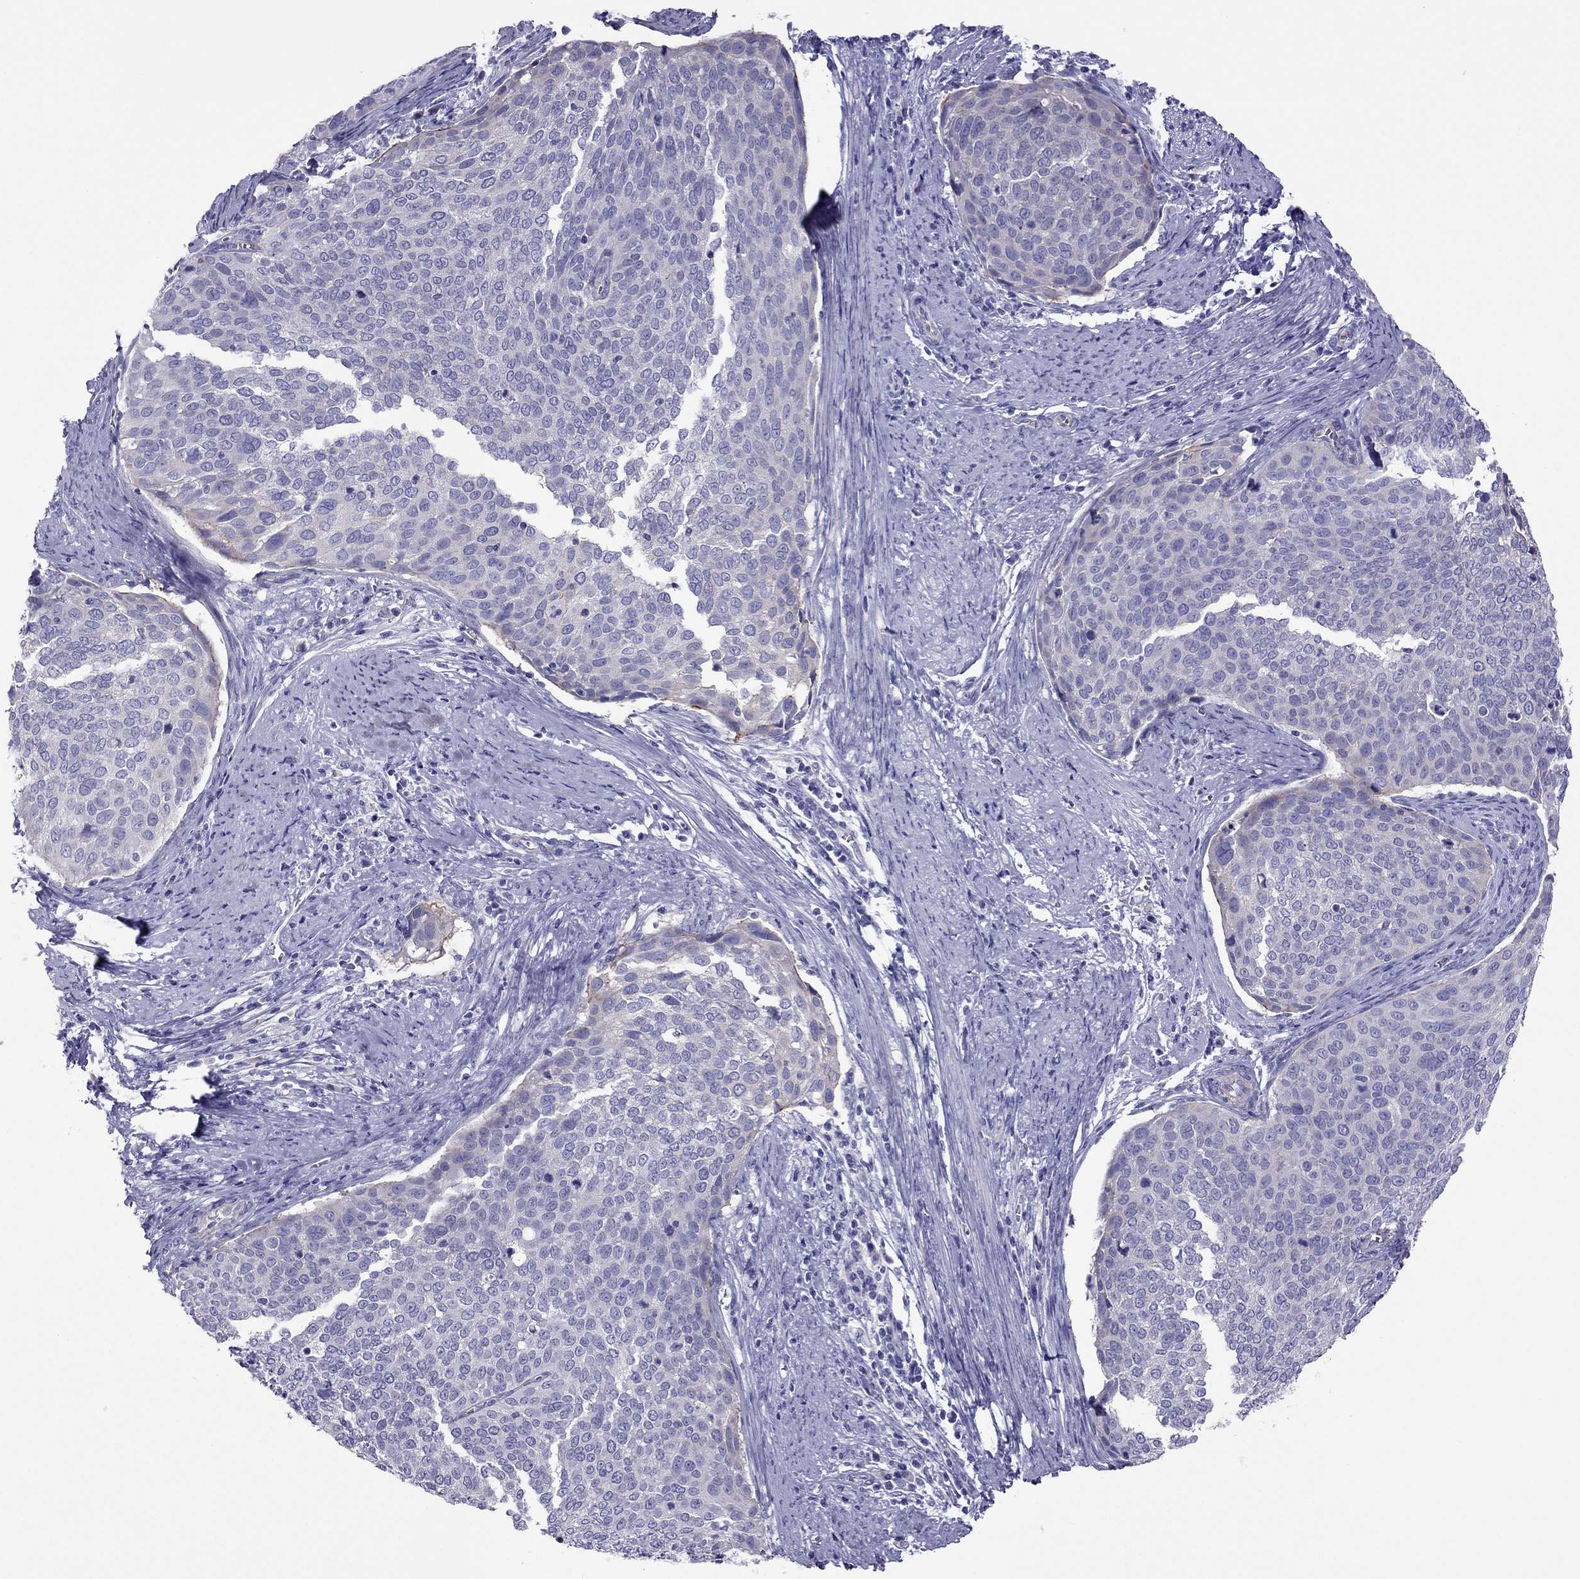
{"staining": {"intensity": "negative", "quantity": "none", "location": "none"}, "tissue": "cervical cancer", "cell_type": "Tumor cells", "image_type": "cancer", "snomed": [{"axis": "morphology", "description": "Squamous cell carcinoma, NOS"}, {"axis": "topography", "description": "Cervix"}], "caption": "Cervical cancer (squamous cell carcinoma) was stained to show a protein in brown. There is no significant positivity in tumor cells. (DAB immunohistochemistry visualized using brightfield microscopy, high magnification).", "gene": "MYL11", "patient": {"sex": "female", "age": 39}}